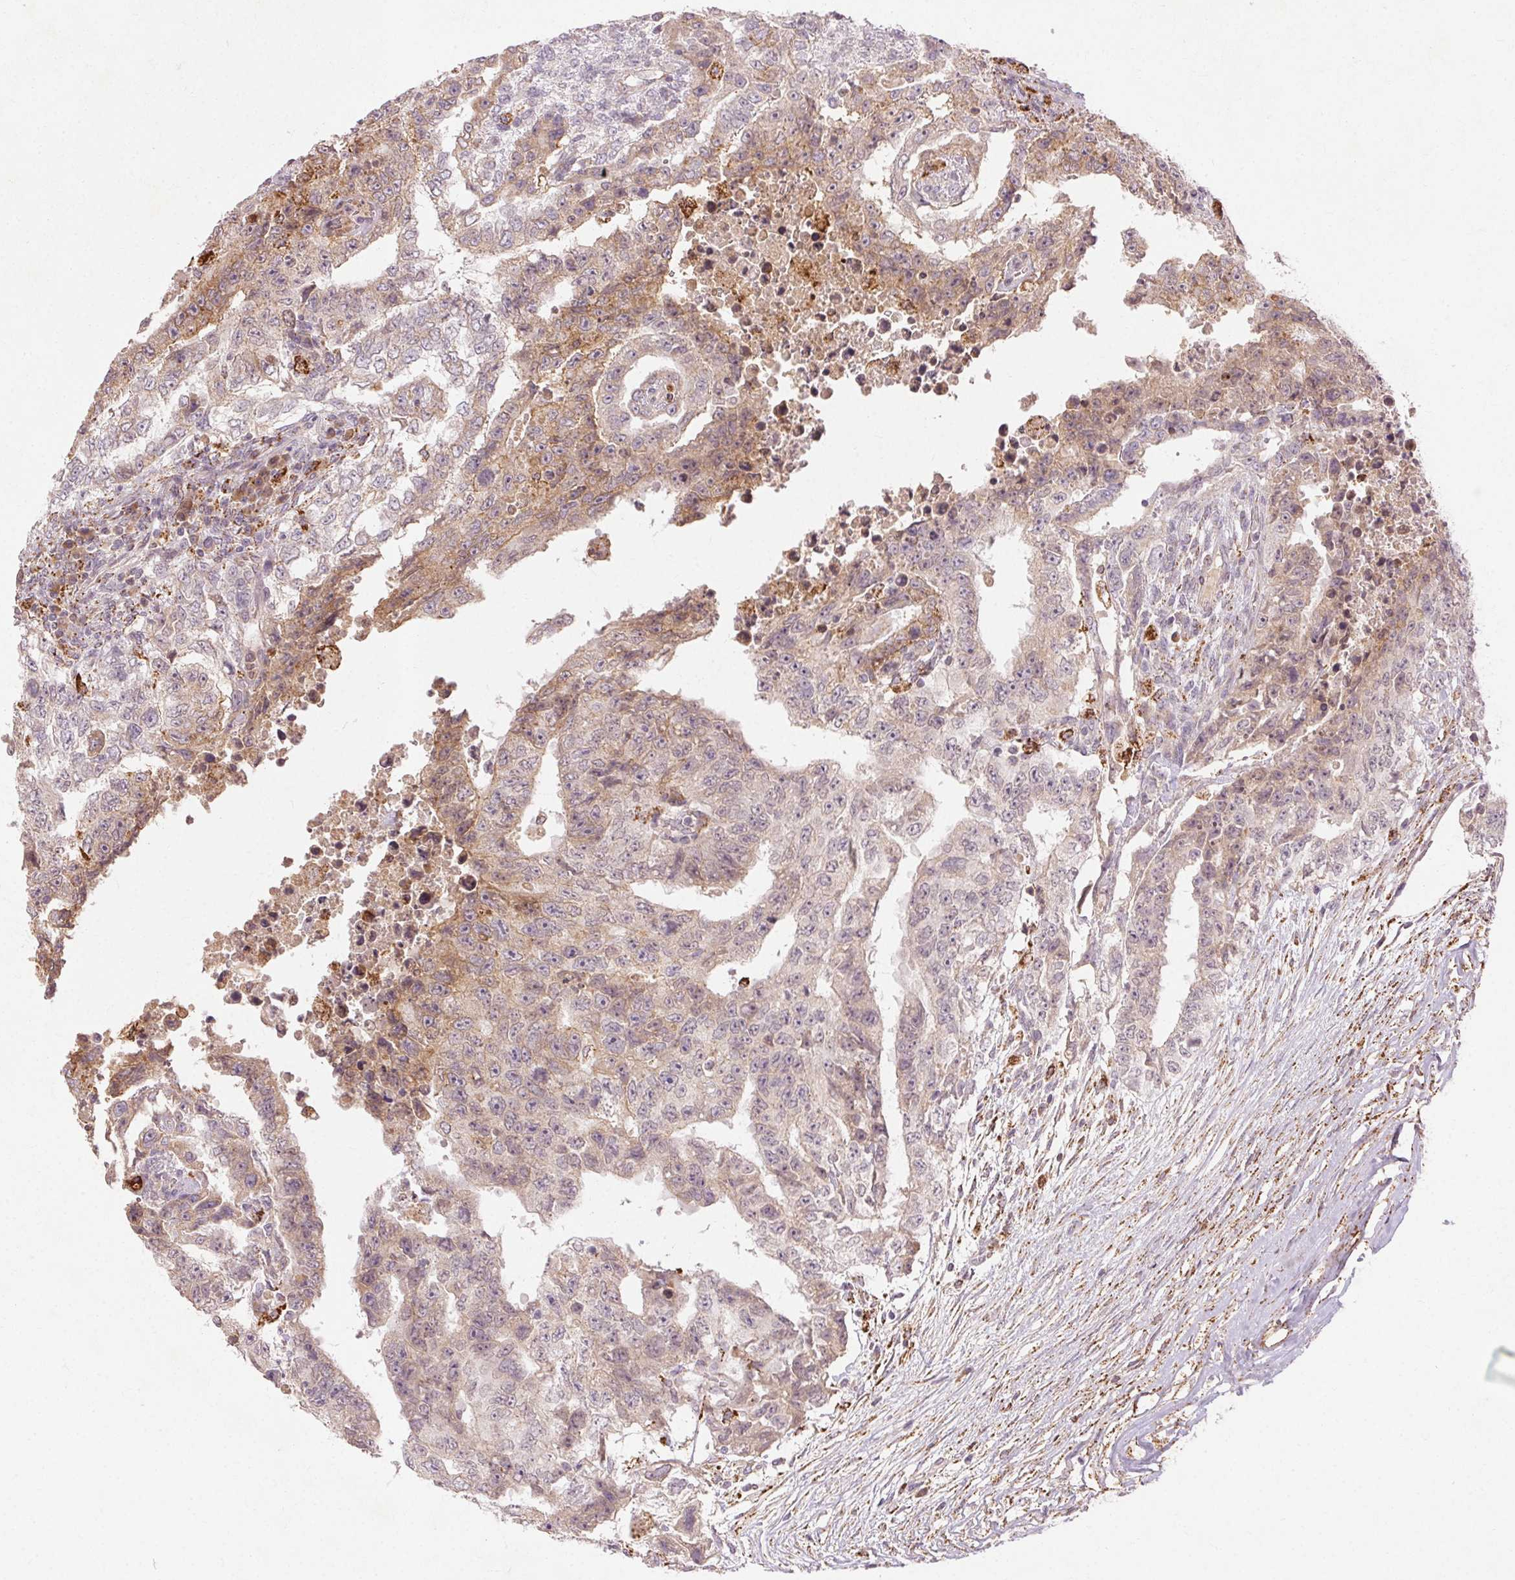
{"staining": {"intensity": "weak", "quantity": "25%-75%", "location": "cytoplasmic/membranous"}, "tissue": "testis cancer", "cell_type": "Tumor cells", "image_type": "cancer", "snomed": [{"axis": "morphology", "description": "Carcinoma, Embryonal, NOS"}, {"axis": "topography", "description": "Testis"}], "caption": "Testis cancer (embryonal carcinoma) was stained to show a protein in brown. There is low levels of weak cytoplasmic/membranous positivity in approximately 25%-75% of tumor cells.", "gene": "REP15", "patient": {"sex": "male", "age": 24}}